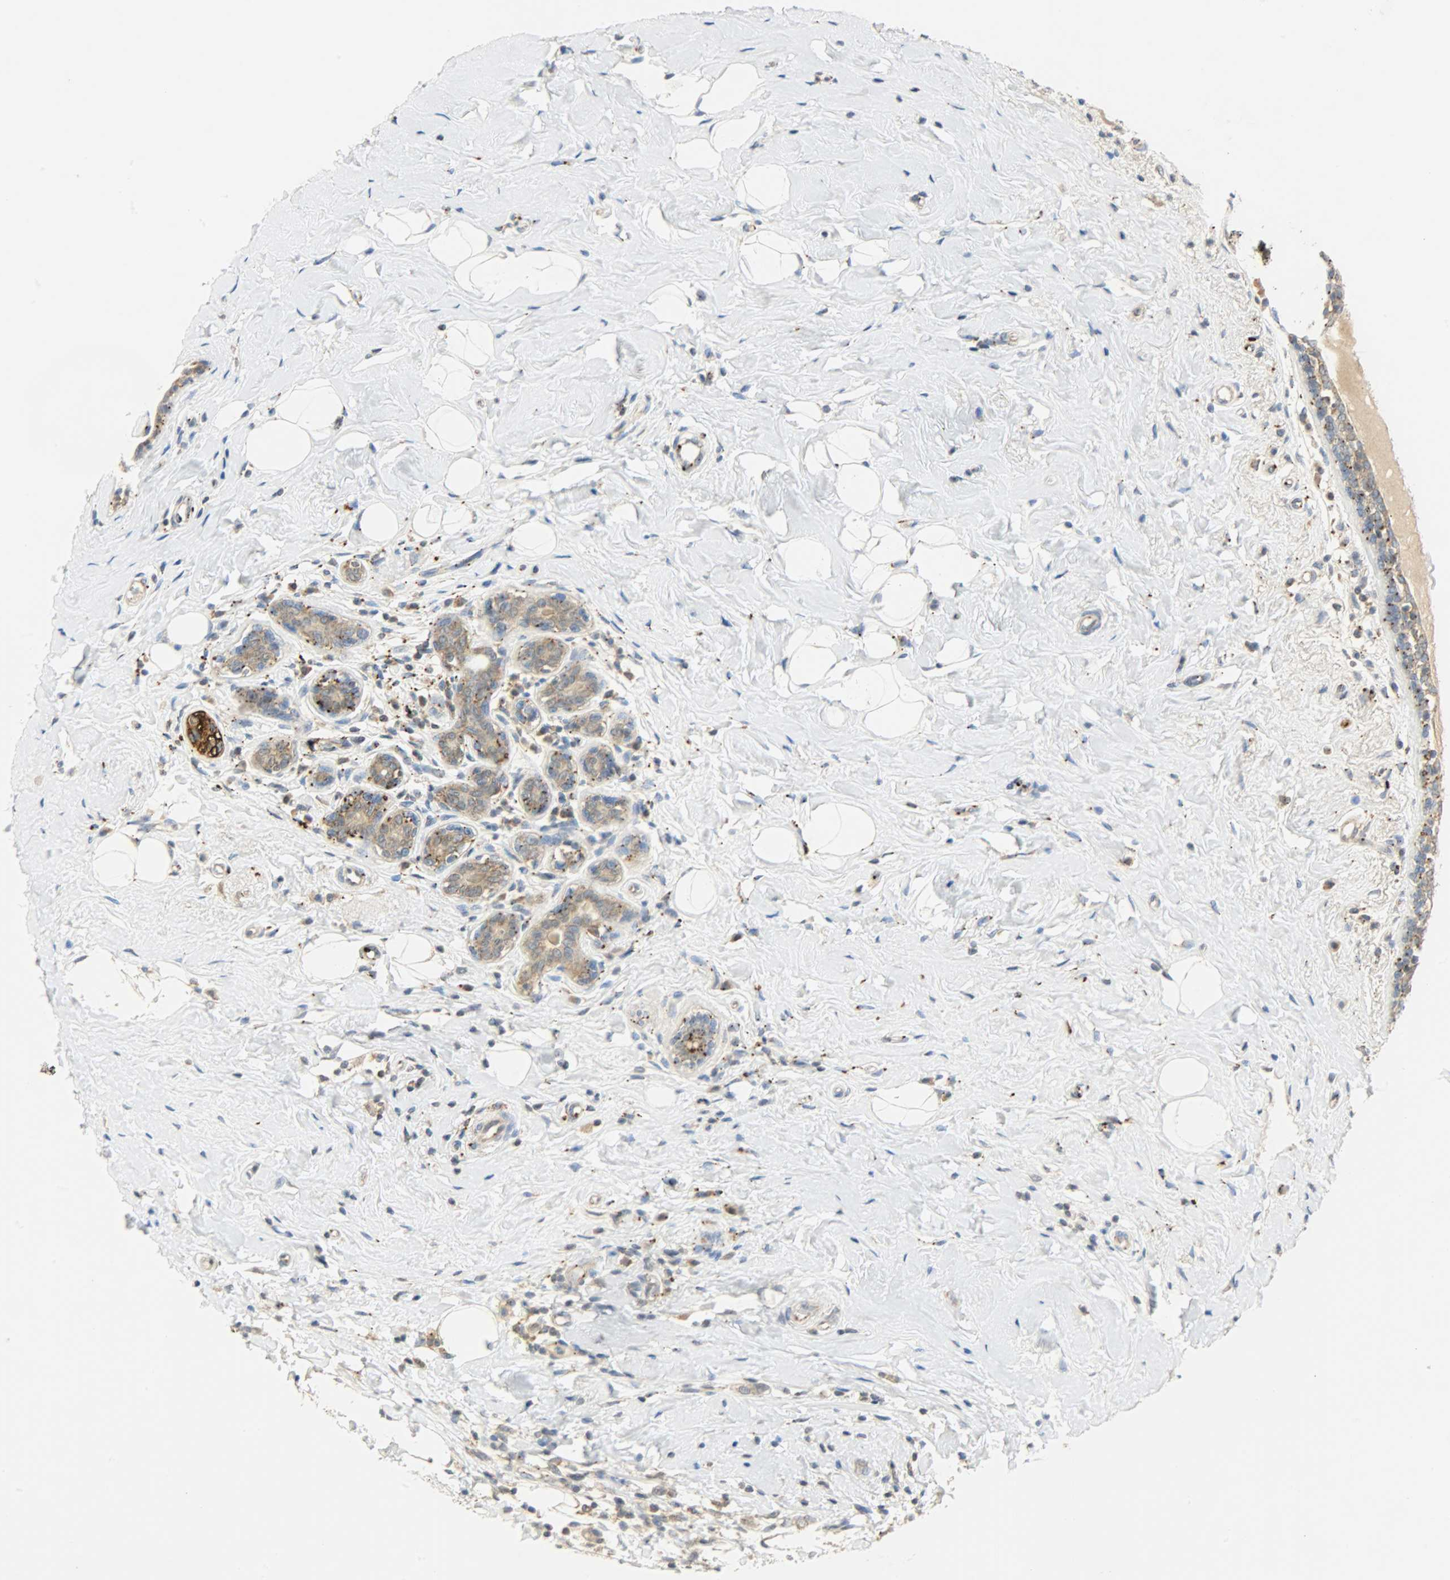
{"staining": {"intensity": "weak", "quantity": ">75%", "location": "cytoplasmic/membranous"}, "tissue": "breast cancer", "cell_type": "Tumor cells", "image_type": "cancer", "snomed": [{"axis": "morphology", "description": "Normal tissue, NOS"}, {"axis": "morphology", "description": "Lobular carcinoma"}, {"axis": "topography", "description": "Breast"}], "caption": "Protein staining of lobular carcinoma (breast) tissue exhibits weak cytoplasmic/membranous expression in approximately >75% of tumor cells. (Stains: DAB in brown, nuclei in blue, Microscopy: brightfield microscopy at high magnification).", "gene": "GIT2", "patient": {"sex": "female", "age": 47}}